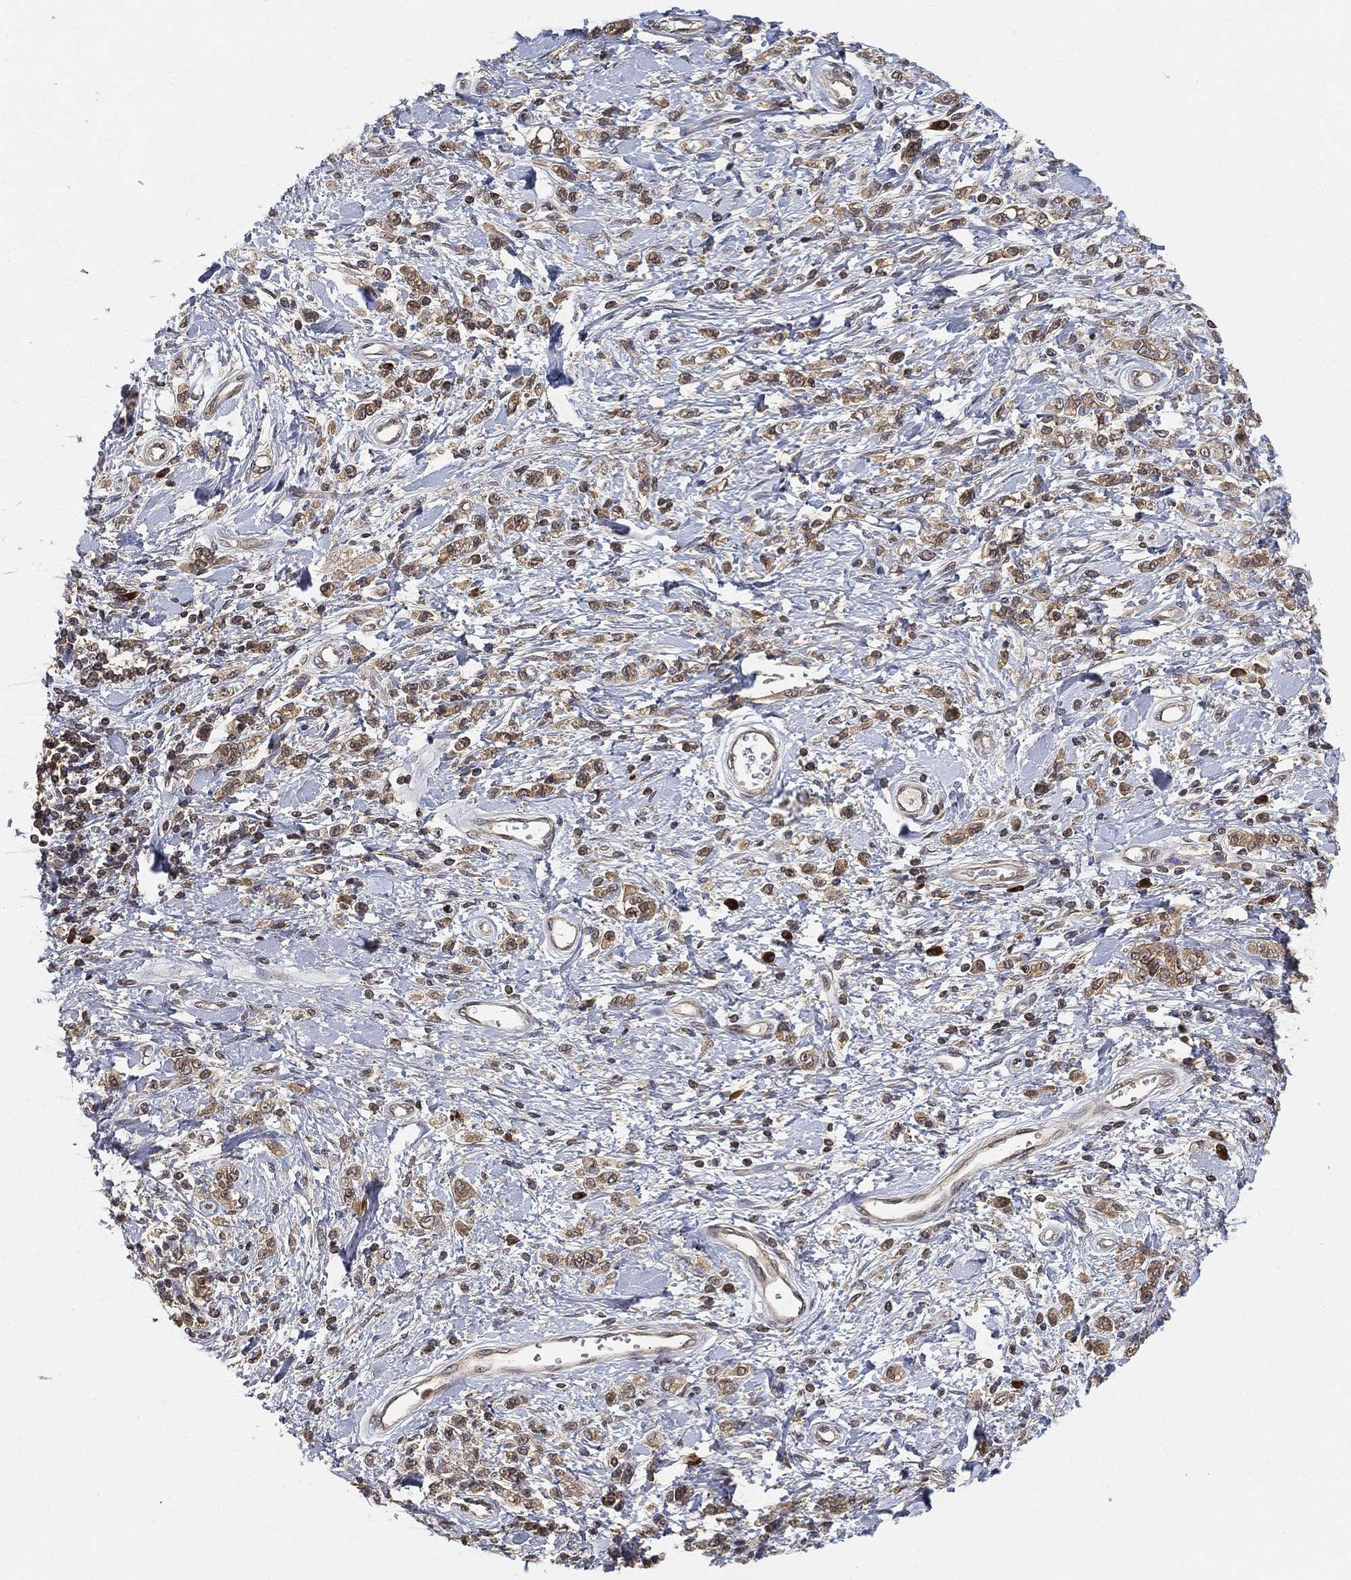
{"staining": {"intensity": "weak", "quantity": ">75%", "location": "cytoplasmic/membranous"}, "tissue": "stomach cancer", "cell_type": "Tumor cells", "image_type": "cancer", "snomed": [{"axis": "morphology", "description": "Adenocarcinoma, NOS"}, {"axis": "topography", "description": "Stomach"}], "caption": "Human stomach adenocarcinoma stained for a protein (brown) exhibits weak cytoplasmic/membranous positive positivity in about >75% of tumor cells.", "gene": "UBA5", "patient": {"sex": "male", "age": 77}}